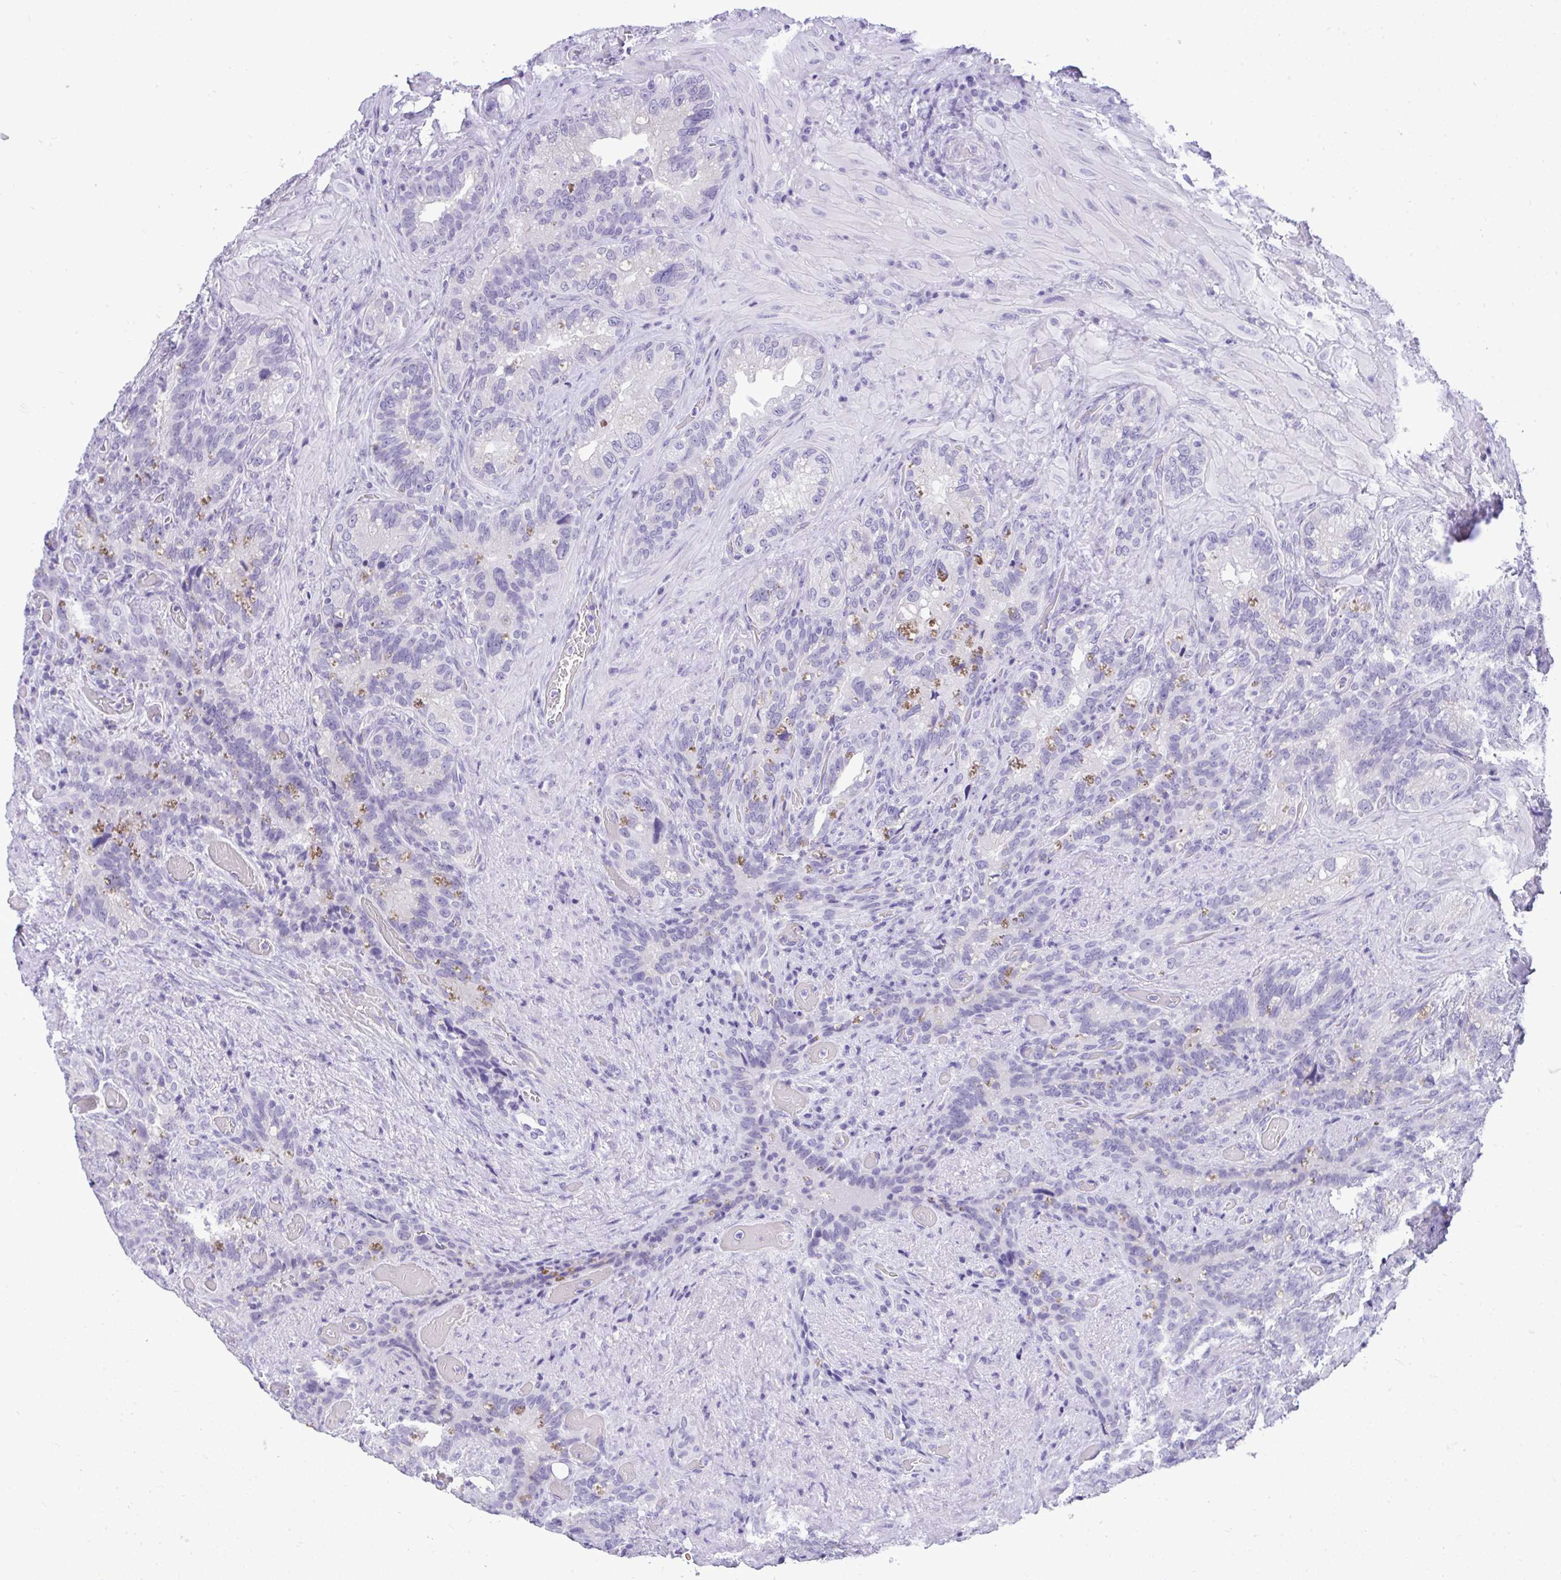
{"staining": {"intensity": "negative", "quantity": "none", "location": "none"}, "tissue": "seminal vesicle", "cell_type": "Glandular cells", "image_type": "normal", "snomed": [{"axis": "morphology", "description": "Normal tissue, NOS"}, {"axis": "topography", "description": "Seminal veicle"}], "caption": "DAB (3,3'-diaminobenzidine) immunohistochemical staining of normal seminal vesicle shows no significant expression in glandular cells. (IHC, brightfield microscopy, high magnification).", "gene": "PRM2", "patient": {"sex": "male", "age": 68}}